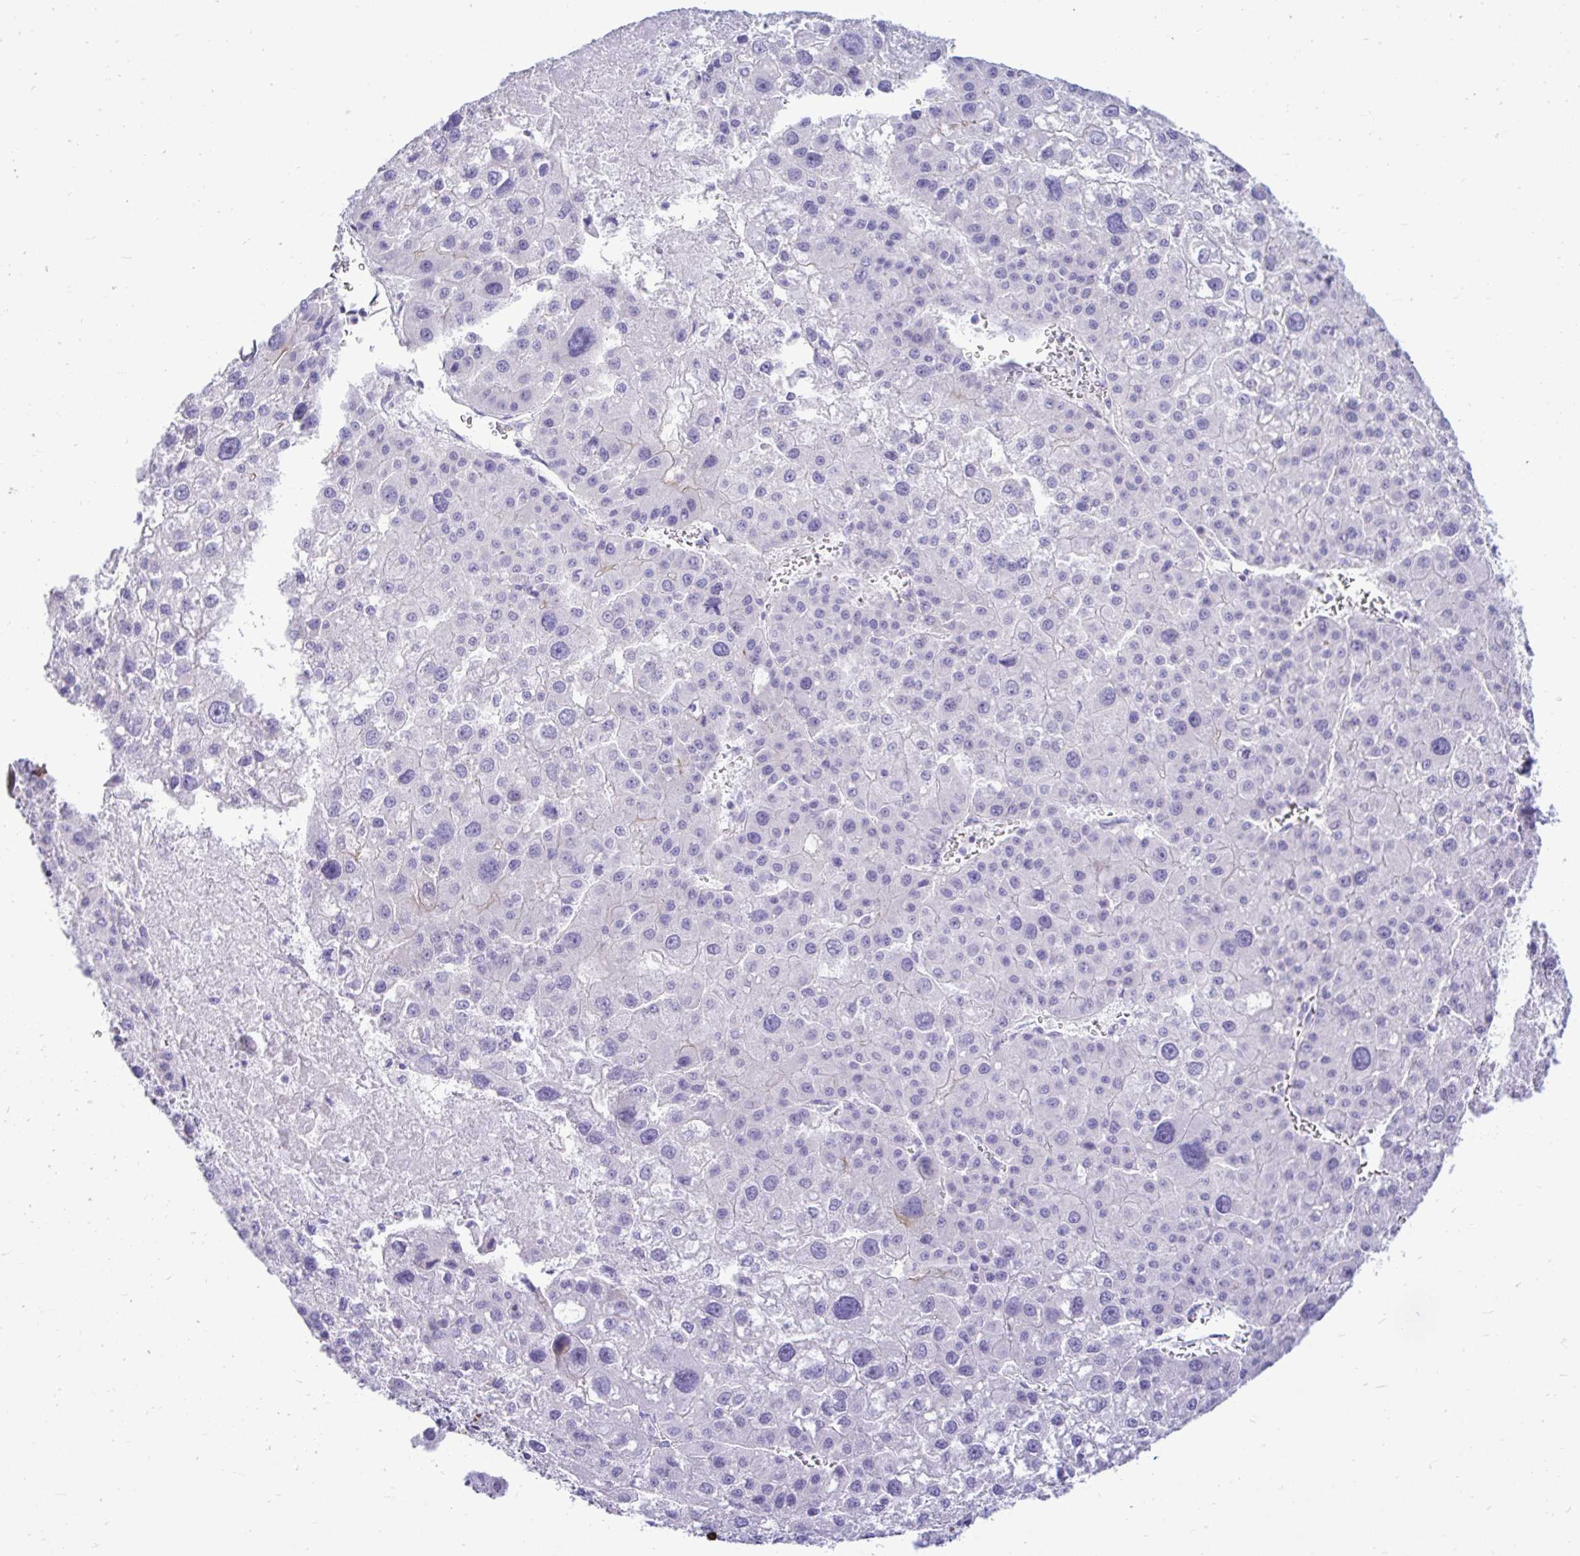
{"staining": {"intensity": "negative", "quantity": "none", "location": "none"}, "tissue": "liver cancer", "cell_type": "Tumor cells", "image_type": "cancer", "snomed": [{"axis": "morphology", "description": "Carcinoma, Hepatocellular, NOS"}, {"axis": "topography", "description": "Liver"}], "caption": "Immunohistochemistry (IHC) image of liver cancer stained for a protein (brown), which shows no expression in tumor cells.", "gene": "ABCG2", "patient": {"sex": "male", "age": 73}}